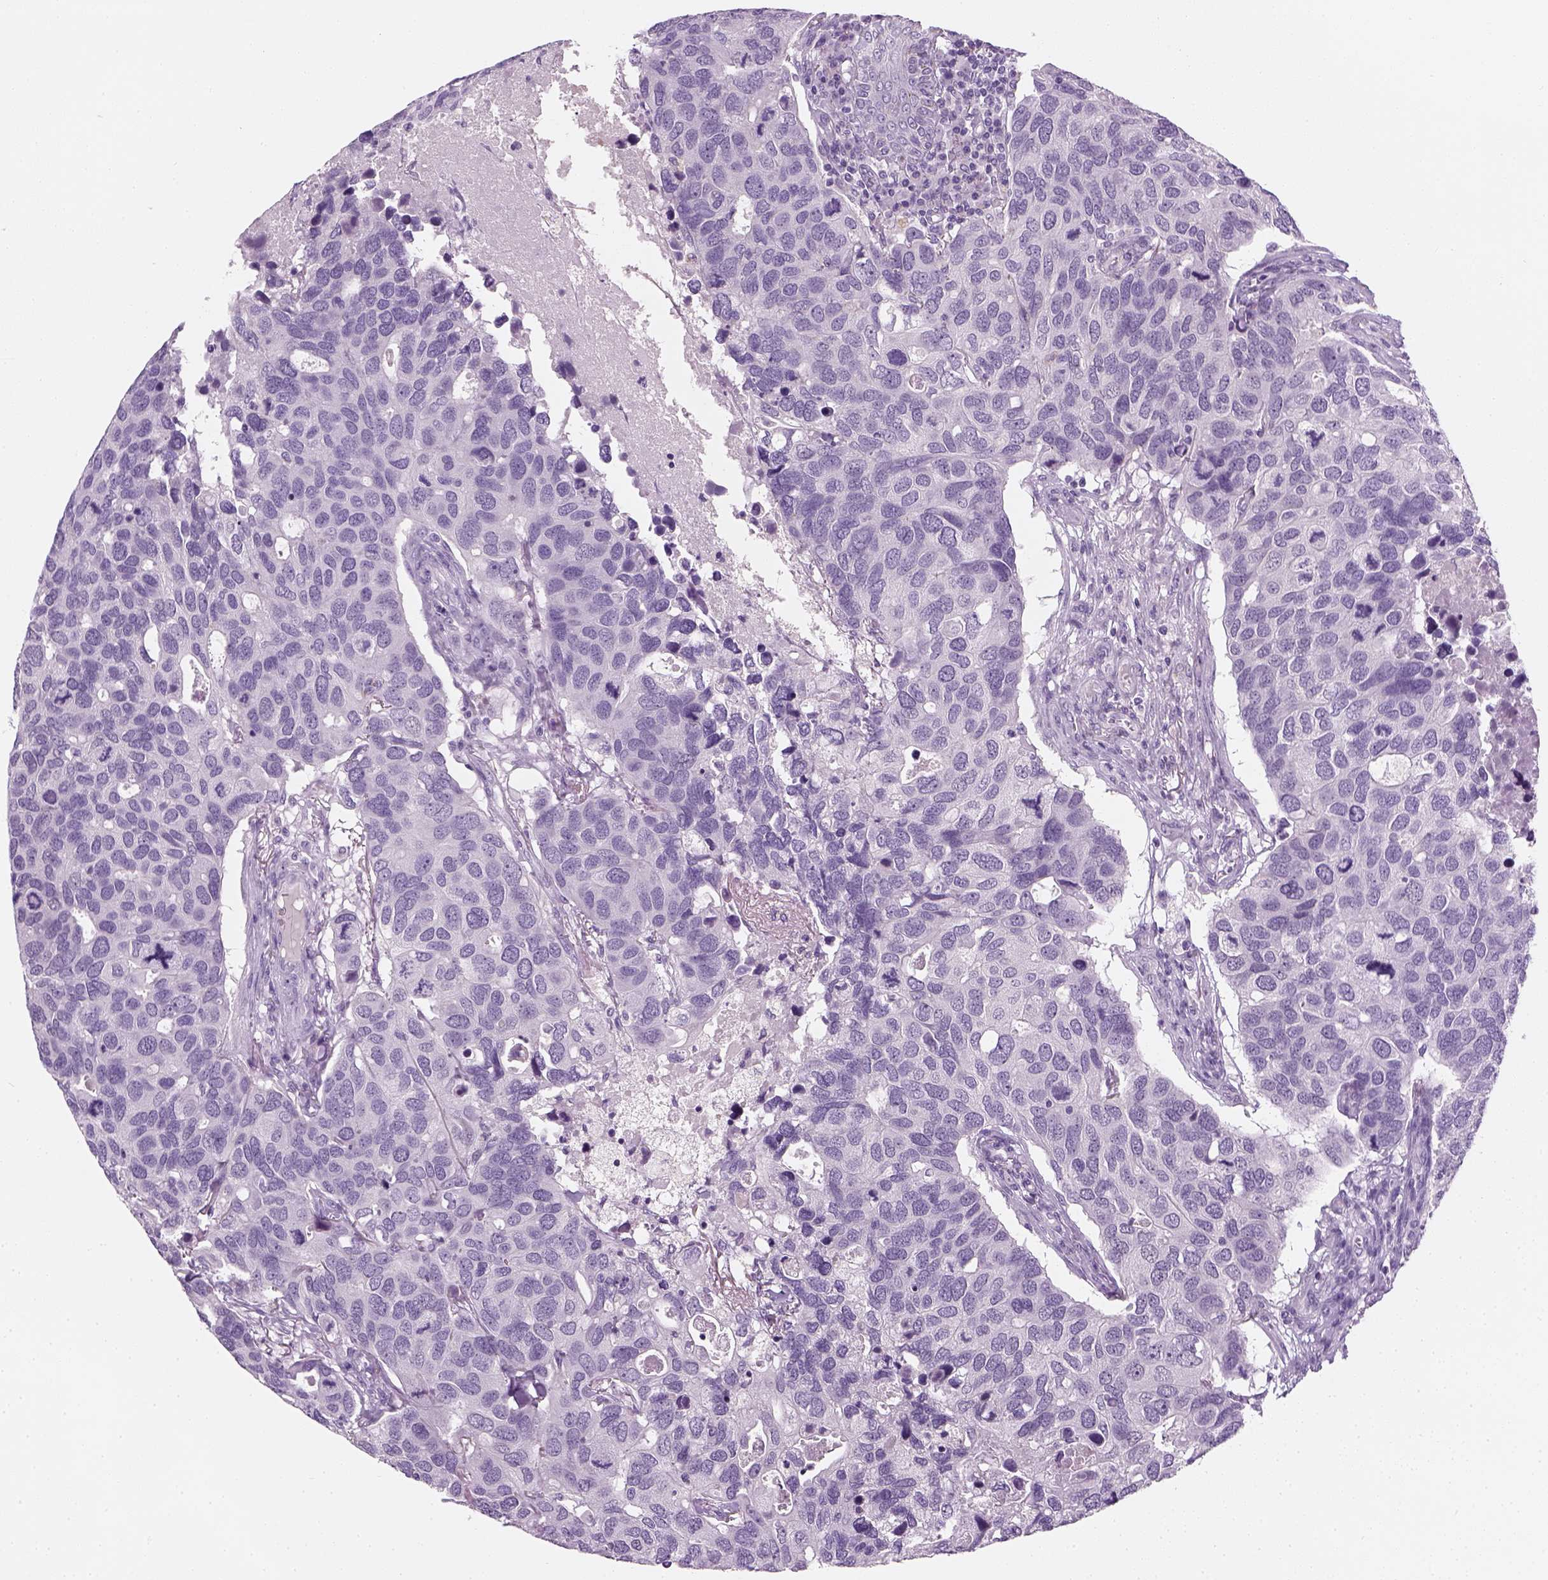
{"staining": {"intensity": "negative", "quantity": "none", "location": "none"}, "tissue": "breast cancer", "cell_type": "Tumor cells", "image_type": "cancer", "snomed": [{"axis": "morphology", "description": "Duct carcinoma"}, {"axis": "topography", "description": "Breast"}], "caption": "Breast cancer was stained to show a protein in brown. There is no significant positivity in tumor cells.", "gene": "TH", "patient": {"sex": "female", "age": 83}}